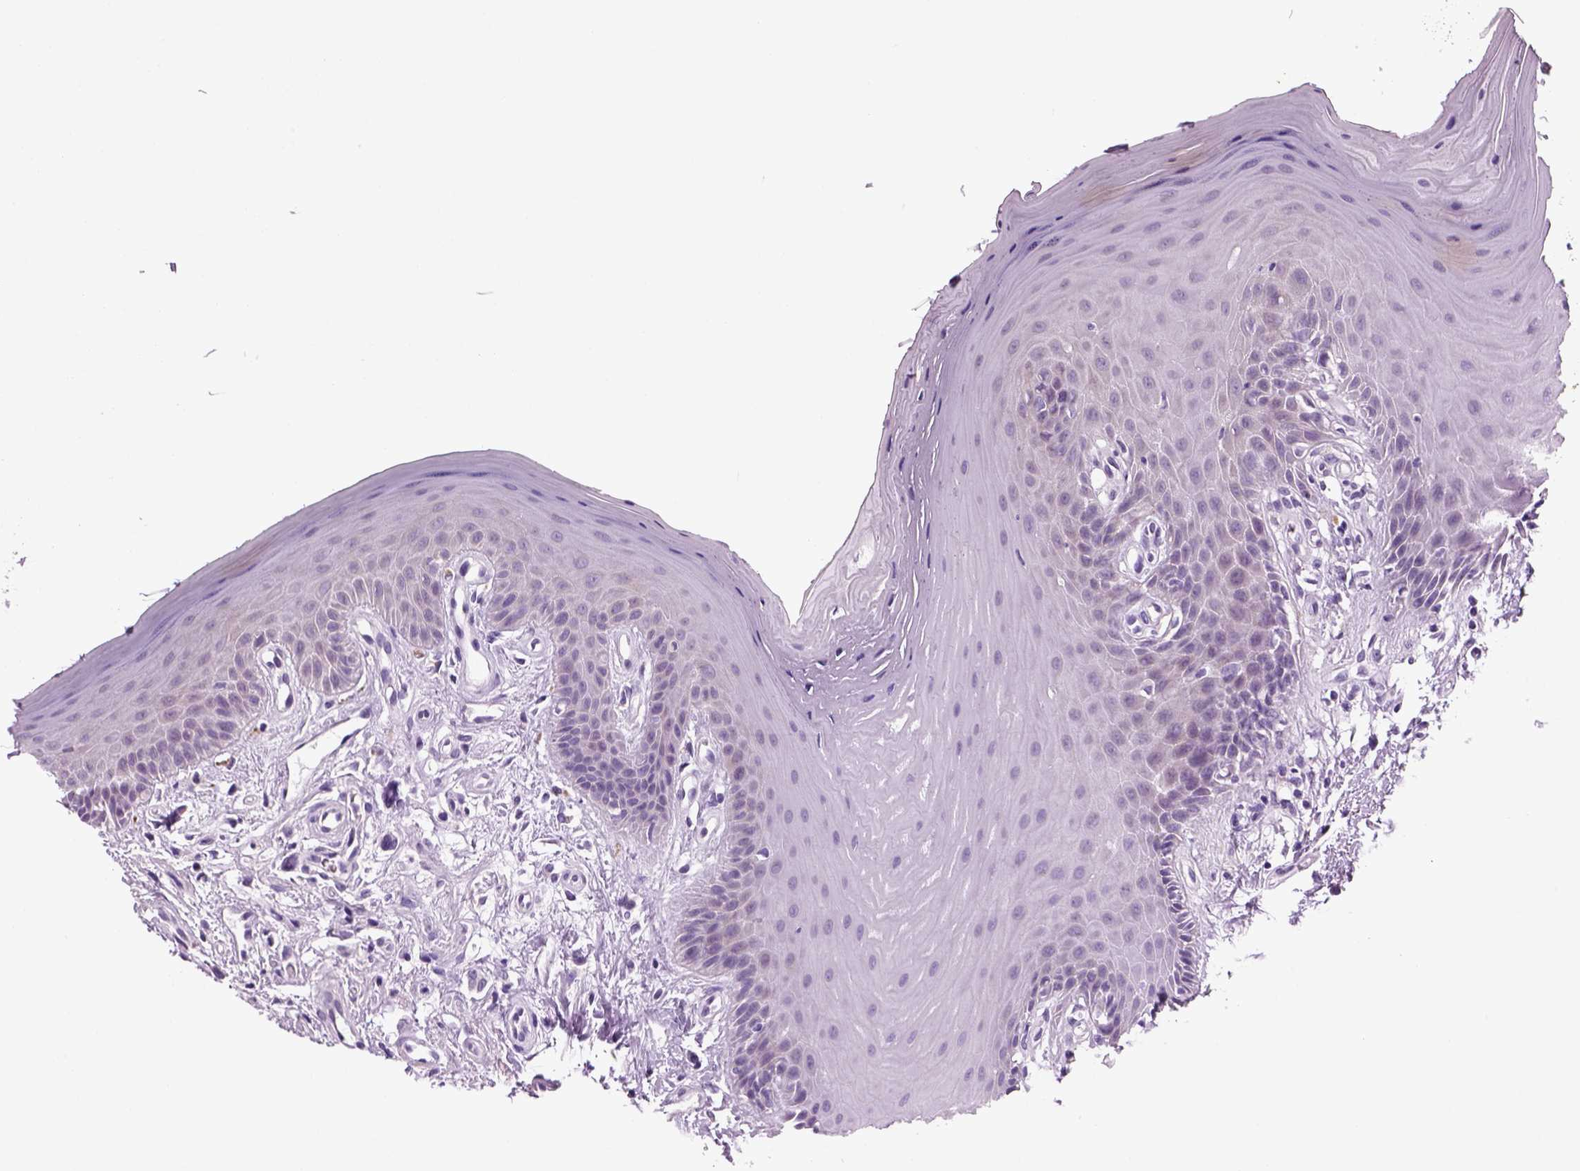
{"staining": {"intensity": "negative", "quantity": "none", "location": "none"}, "tissue": "oral mucosa", "cell_type": "Squamous epithelial cells", "image_type": "normal", "snomed": [{"axis": "morphology", "description": "Normal tissue, NOS"}, {"axis": "morphology", "description": "Normal morphology"}, {"axis": "topography", "description": "Oral tissue"}], "caption": "This is an immunohistochemistry photomicrograph of benign oral mucosa. There is no staining in squamous epithelial cells.", "gene": "HMCN2", "patient": {"sex": "female", "age": 76}}